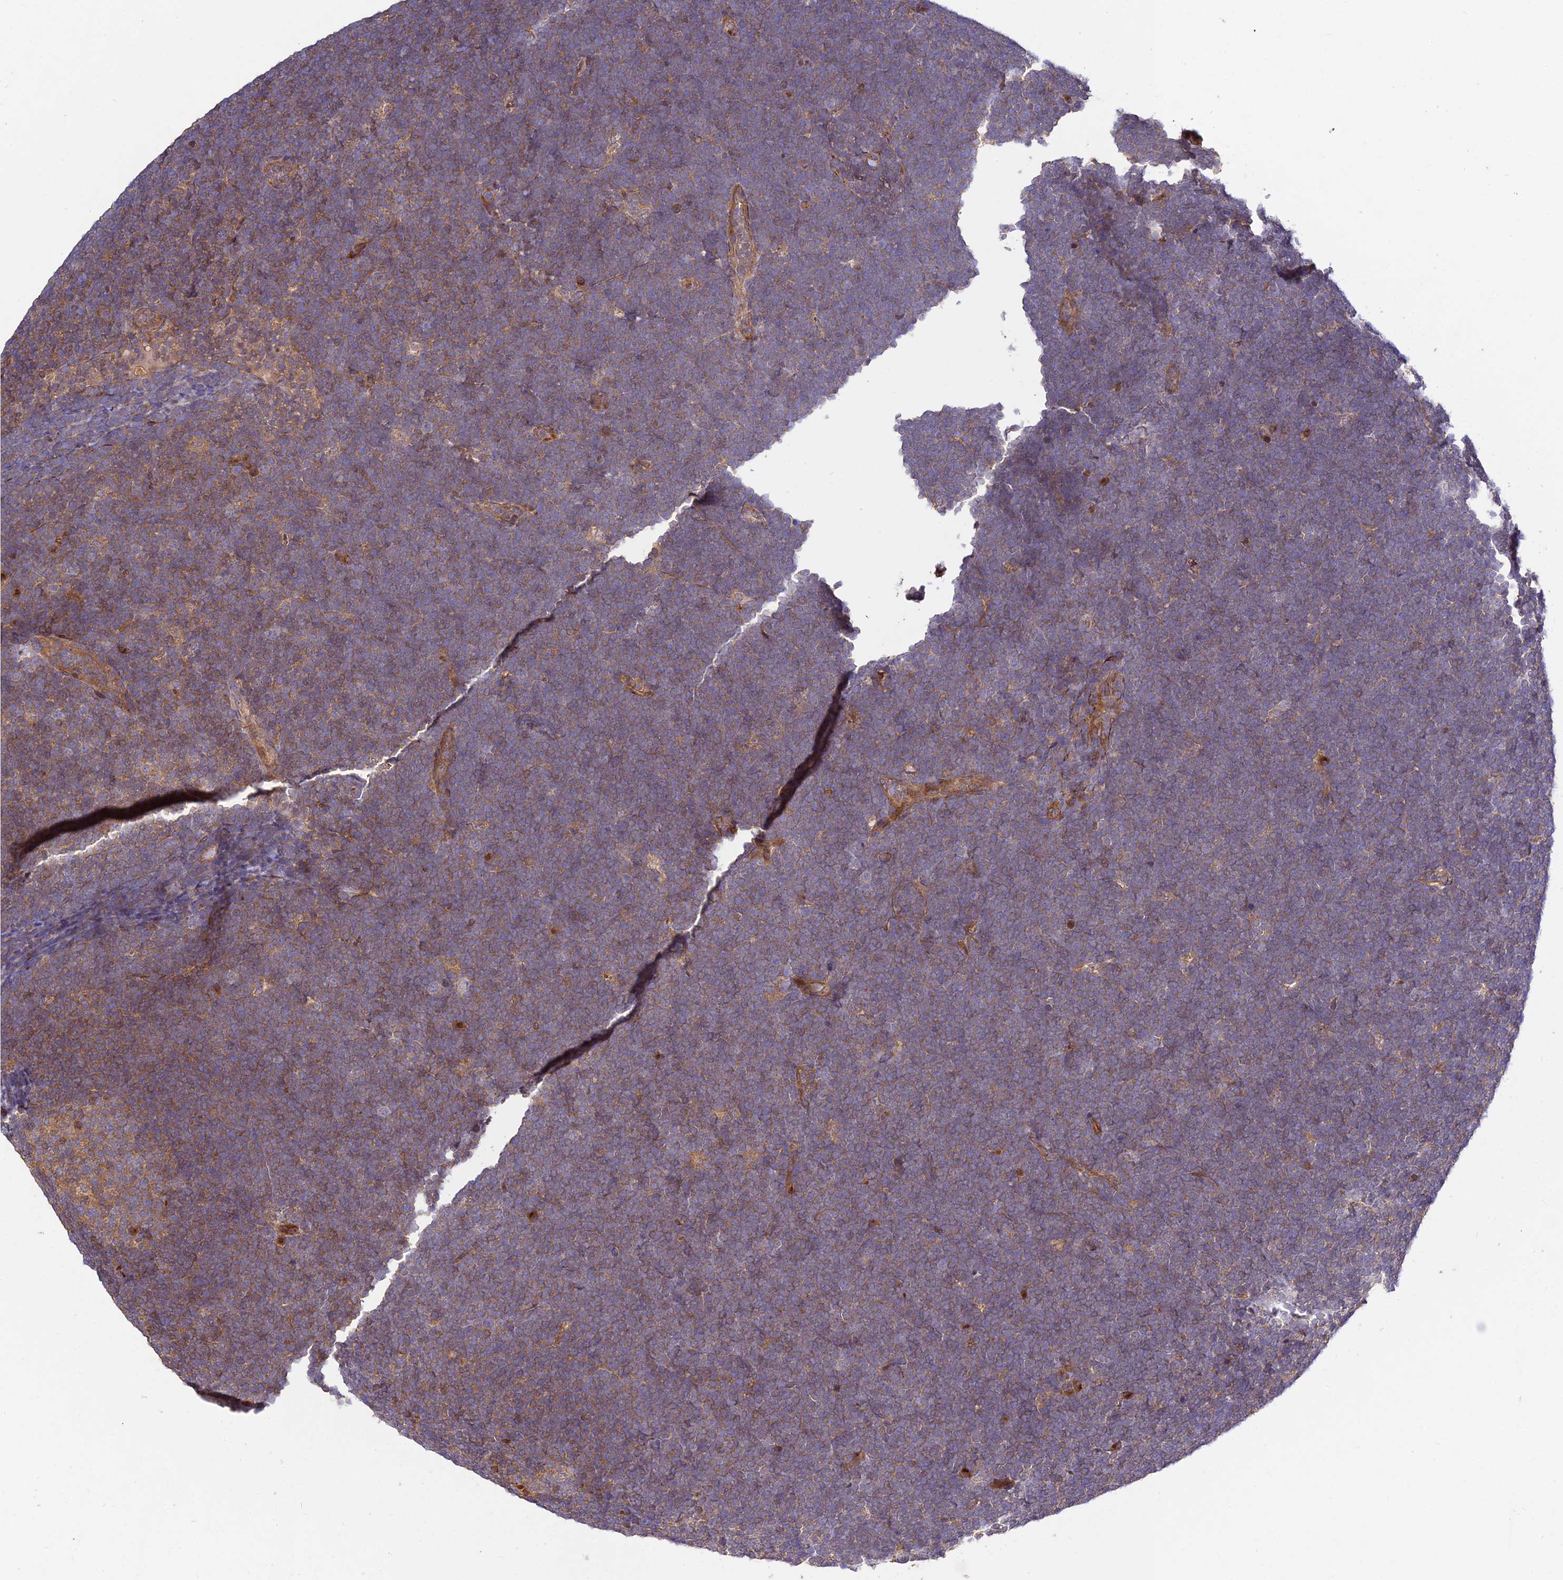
{"staining": {"intensity": "moderate", "quantity": "25%-75%", "location": "cytoplasmic/membranous"}, "tissue": "lymphoma", "cell_type": "Tumor cells", "image_type": "cancer", "snomed": [{"axis": "morphology", "description": "Malignant lymphoma, non-Hodgkin's type, High grade"}, {"axis": "topography", "description": "Lymph node"}], "caption": "This is a photomicrograph of immunohistochemistry (IHC) staining of lymphoma, which shows moderate expression in the cytoplasmic/membranous of tumor cells.", "gene": "GRTP1", "patient": {"sex": "male", "age": 13}}